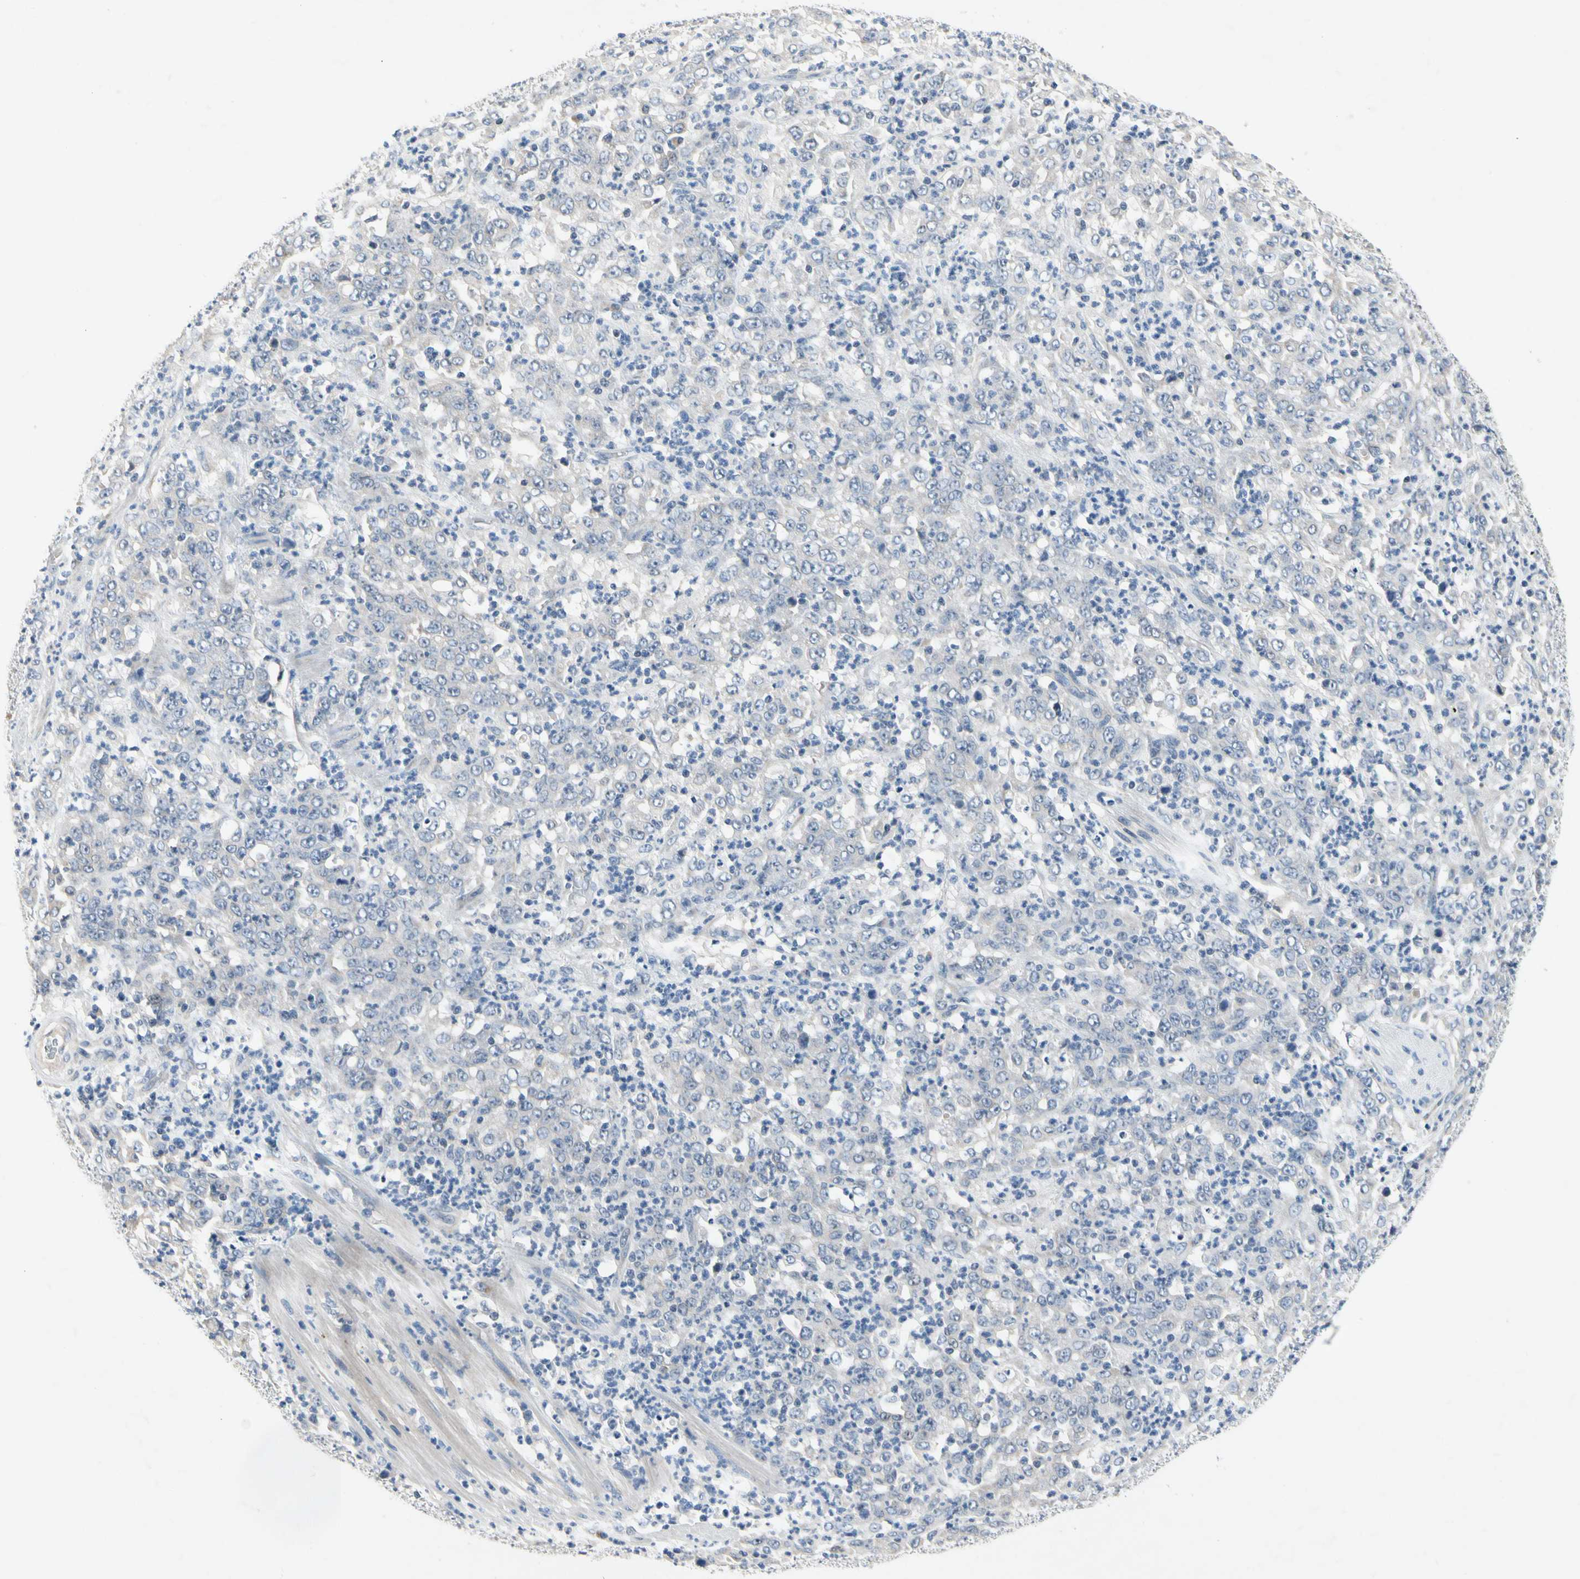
{"staining": {"intensity": "negative", "quantity": "none", "location": "none"}, "tissue": "stomach cancer", "cell_type": "Tumor cells", "image_type": "cancer", "snomed": [{"axis": "morphology", "description": "Adenocarcinoma, NOS"}, {"axis": "topography", "description": "Stomach, lower"}], "caption": "This is an immunohistochemistry micrograph of human stomach cancer (adenocarcinoma). There is no staining in tumor cells.", "gene": "GAS6", "patient": {"sex": "female", "age": 71}}